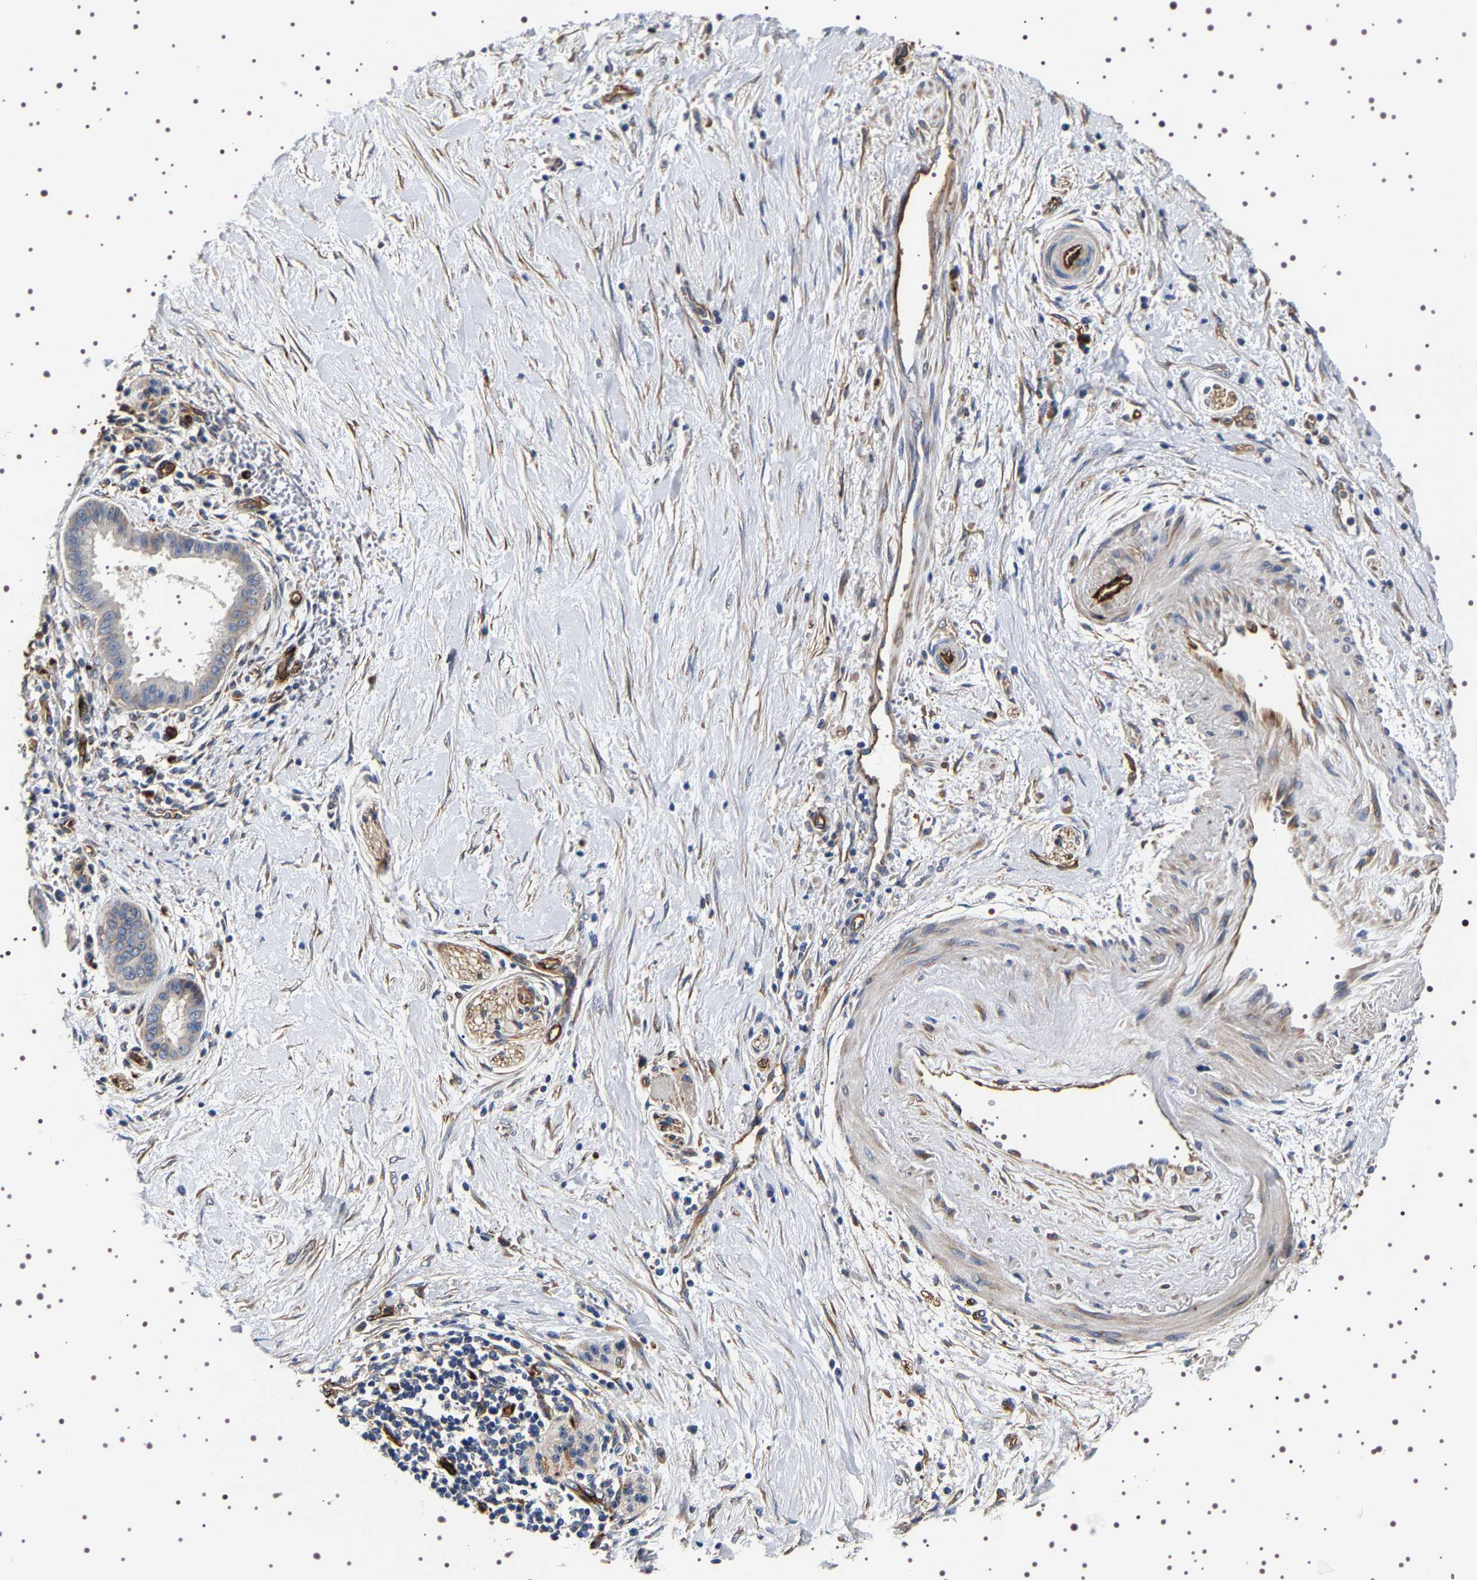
{"staining": {"intensity": "negative", "quantity": "none", "location": "none"}, "tissue": "pancreatic cancer", "cell_type": "Tumor cells", "image_type": "cancer", "snomed": [{"axis": "morphology", "description": "Adenocarcinoma, NOS"}, {"axis": "topography", "description": "Pancreas"}], "caption": "Photomicrograph shows no protein staining in tumor cells of pancreatic adenocarcinoma tissue.", "gene": "ALPL", "patient": {"sex": "male", "age": 59}}